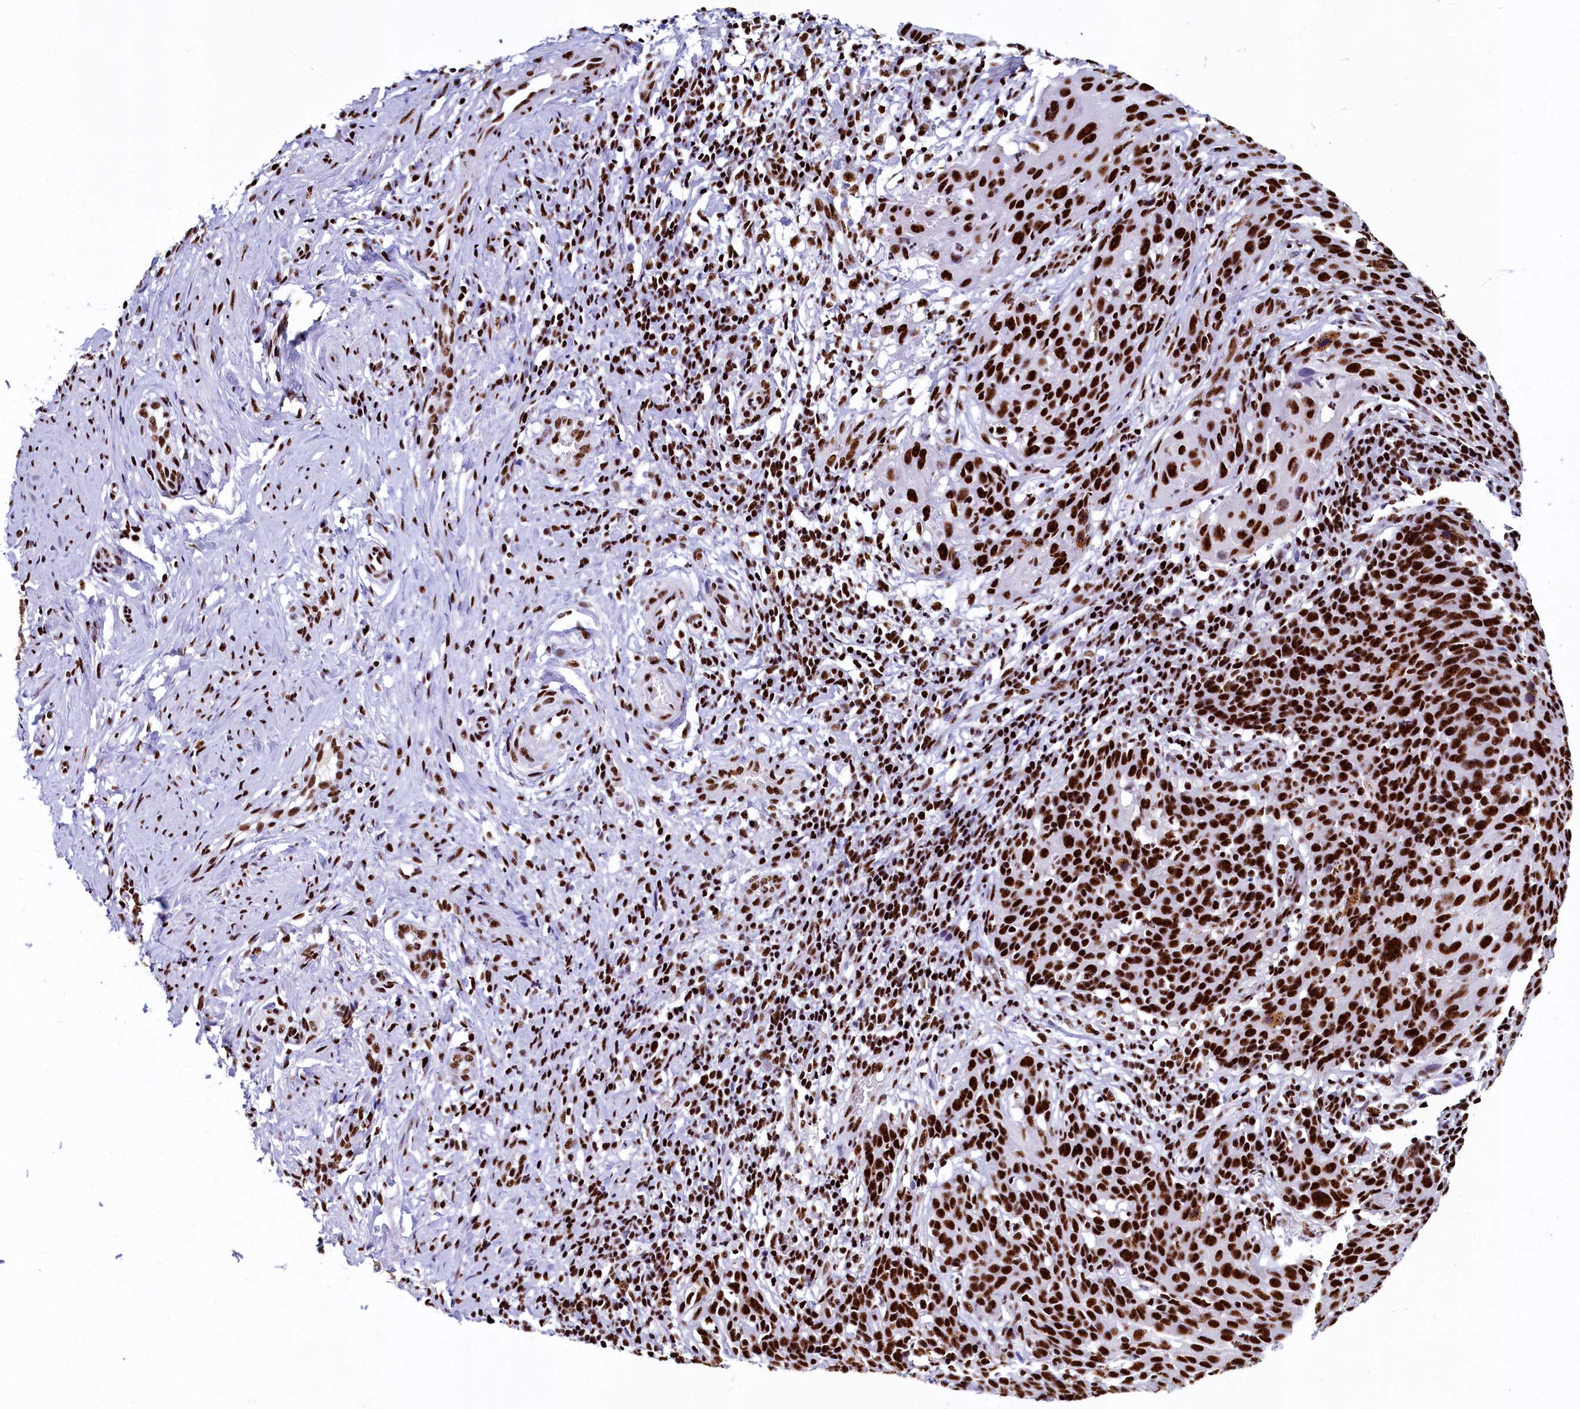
{"staining": {"intensity": "strong", "quantity": ">75%", "location": "nuclear"}, "tissue": "cervical cancer", "cell_type": "Tumor cells", "image_type": "cancer", "snomed": [{"axis": "morphology", "description": "Squamous cell carcinoma, NOS"}, {"axis": "topography", "description": "Cervix"}], "caption": "The immunohistochemical stain shows strong nuclear expression in tumor cells of cervical cancer tissue.", "gene": "SRRM2", "patient": {"sex": "female", "age": 50}}